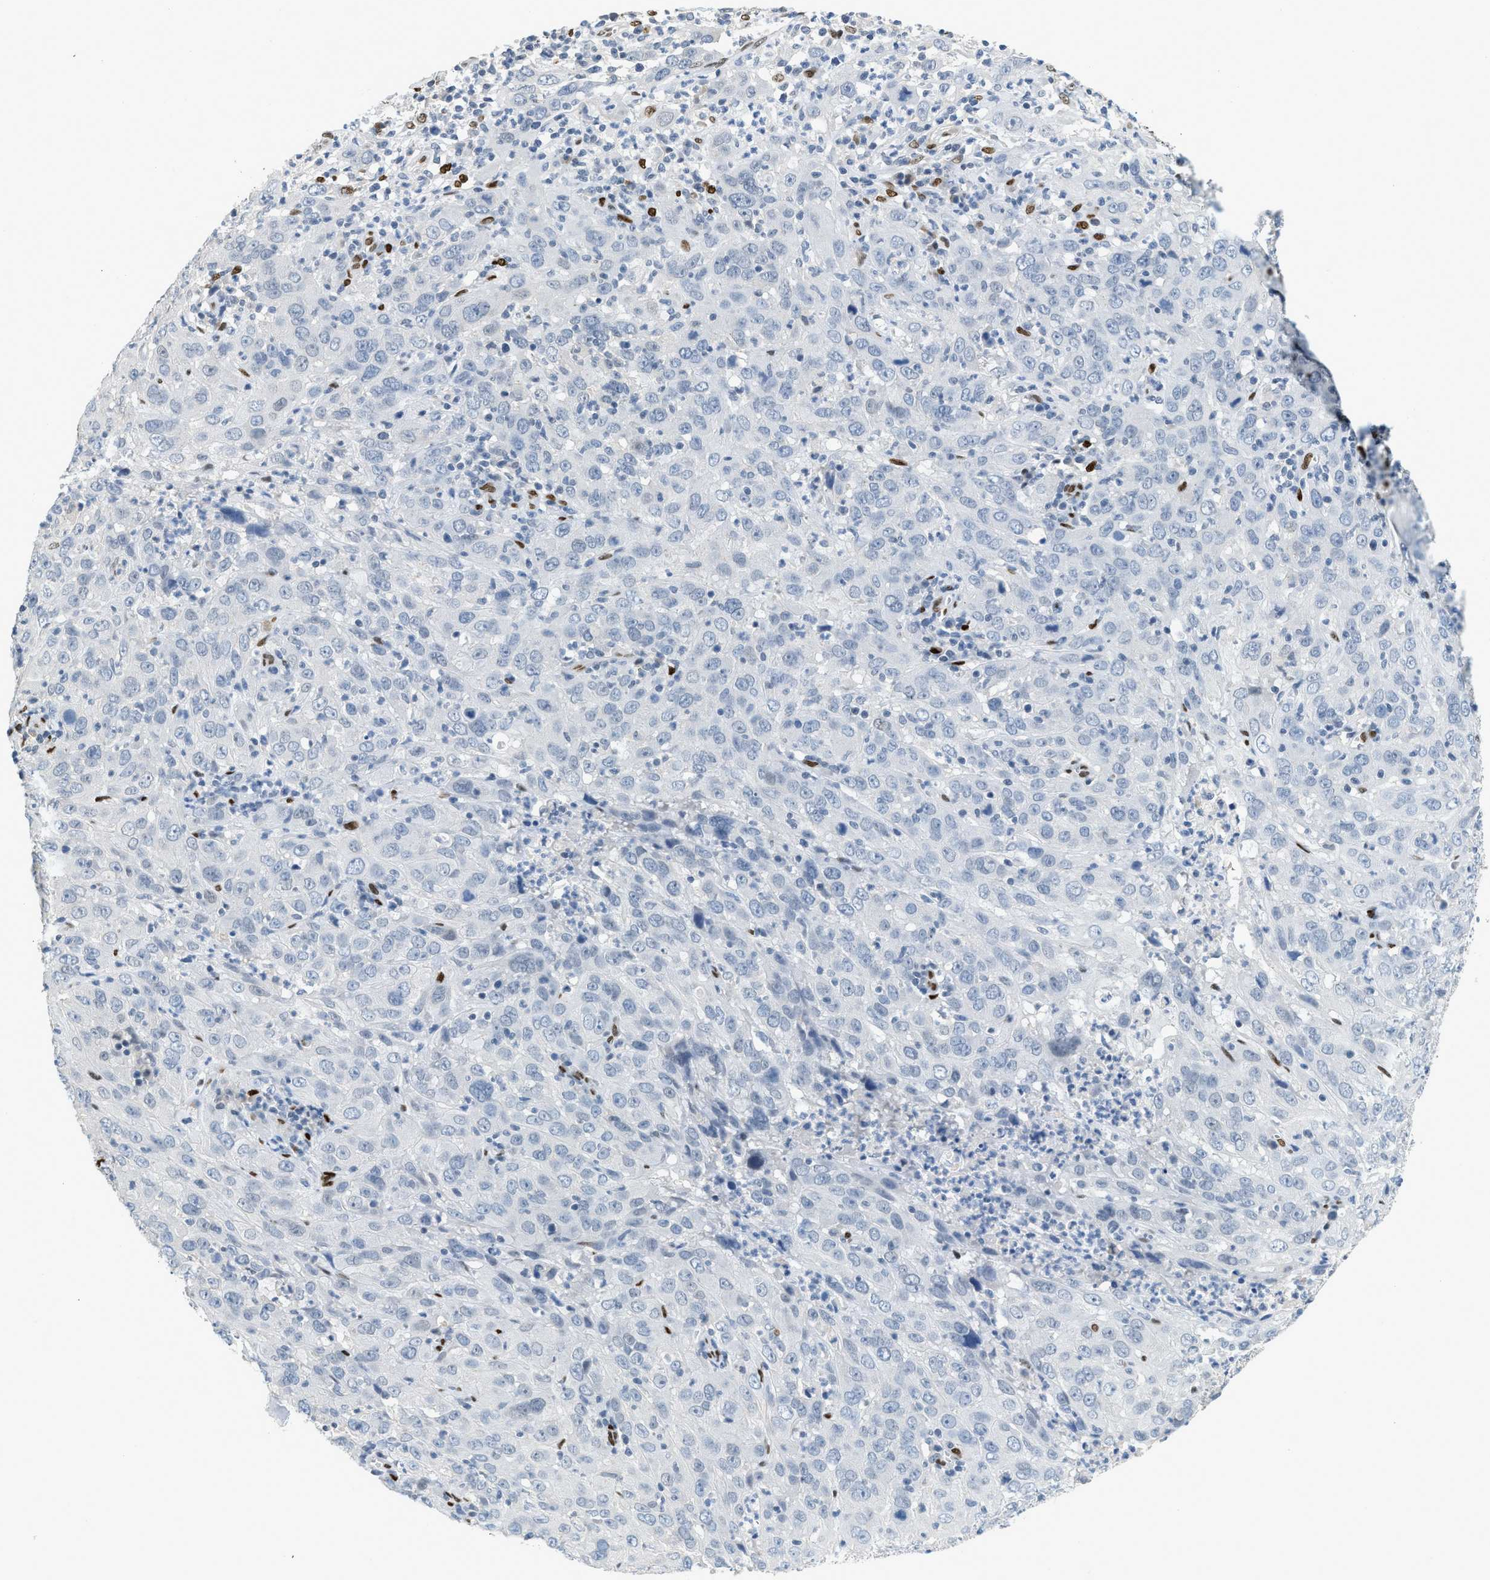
{"staining": {"intensity": "negative", "quantity": "none", "location": "none"}, "tissue": "cervical cancer", "cell_type": "Tumor cells", "image_type": "cancer", "snomed": [{"axis": "morphology", "description": "Squamous cell carcinoma, NOS"}, {"axis": "topography", "description": "Cervix"}], "caption": "Immunohistochemistry micrograph of cervical squamous cell carcinoma stained for a protein (brown), which exhibits no staining in tumor cells. Brightfield microscopy of IHC stained with DAB (3,3'-diaminobenzidine) (brown) and hematoxylin (blue), captured at high magnification.", "gene": "ZBTB20", "patient": {"sex": "female", "age": 32}}